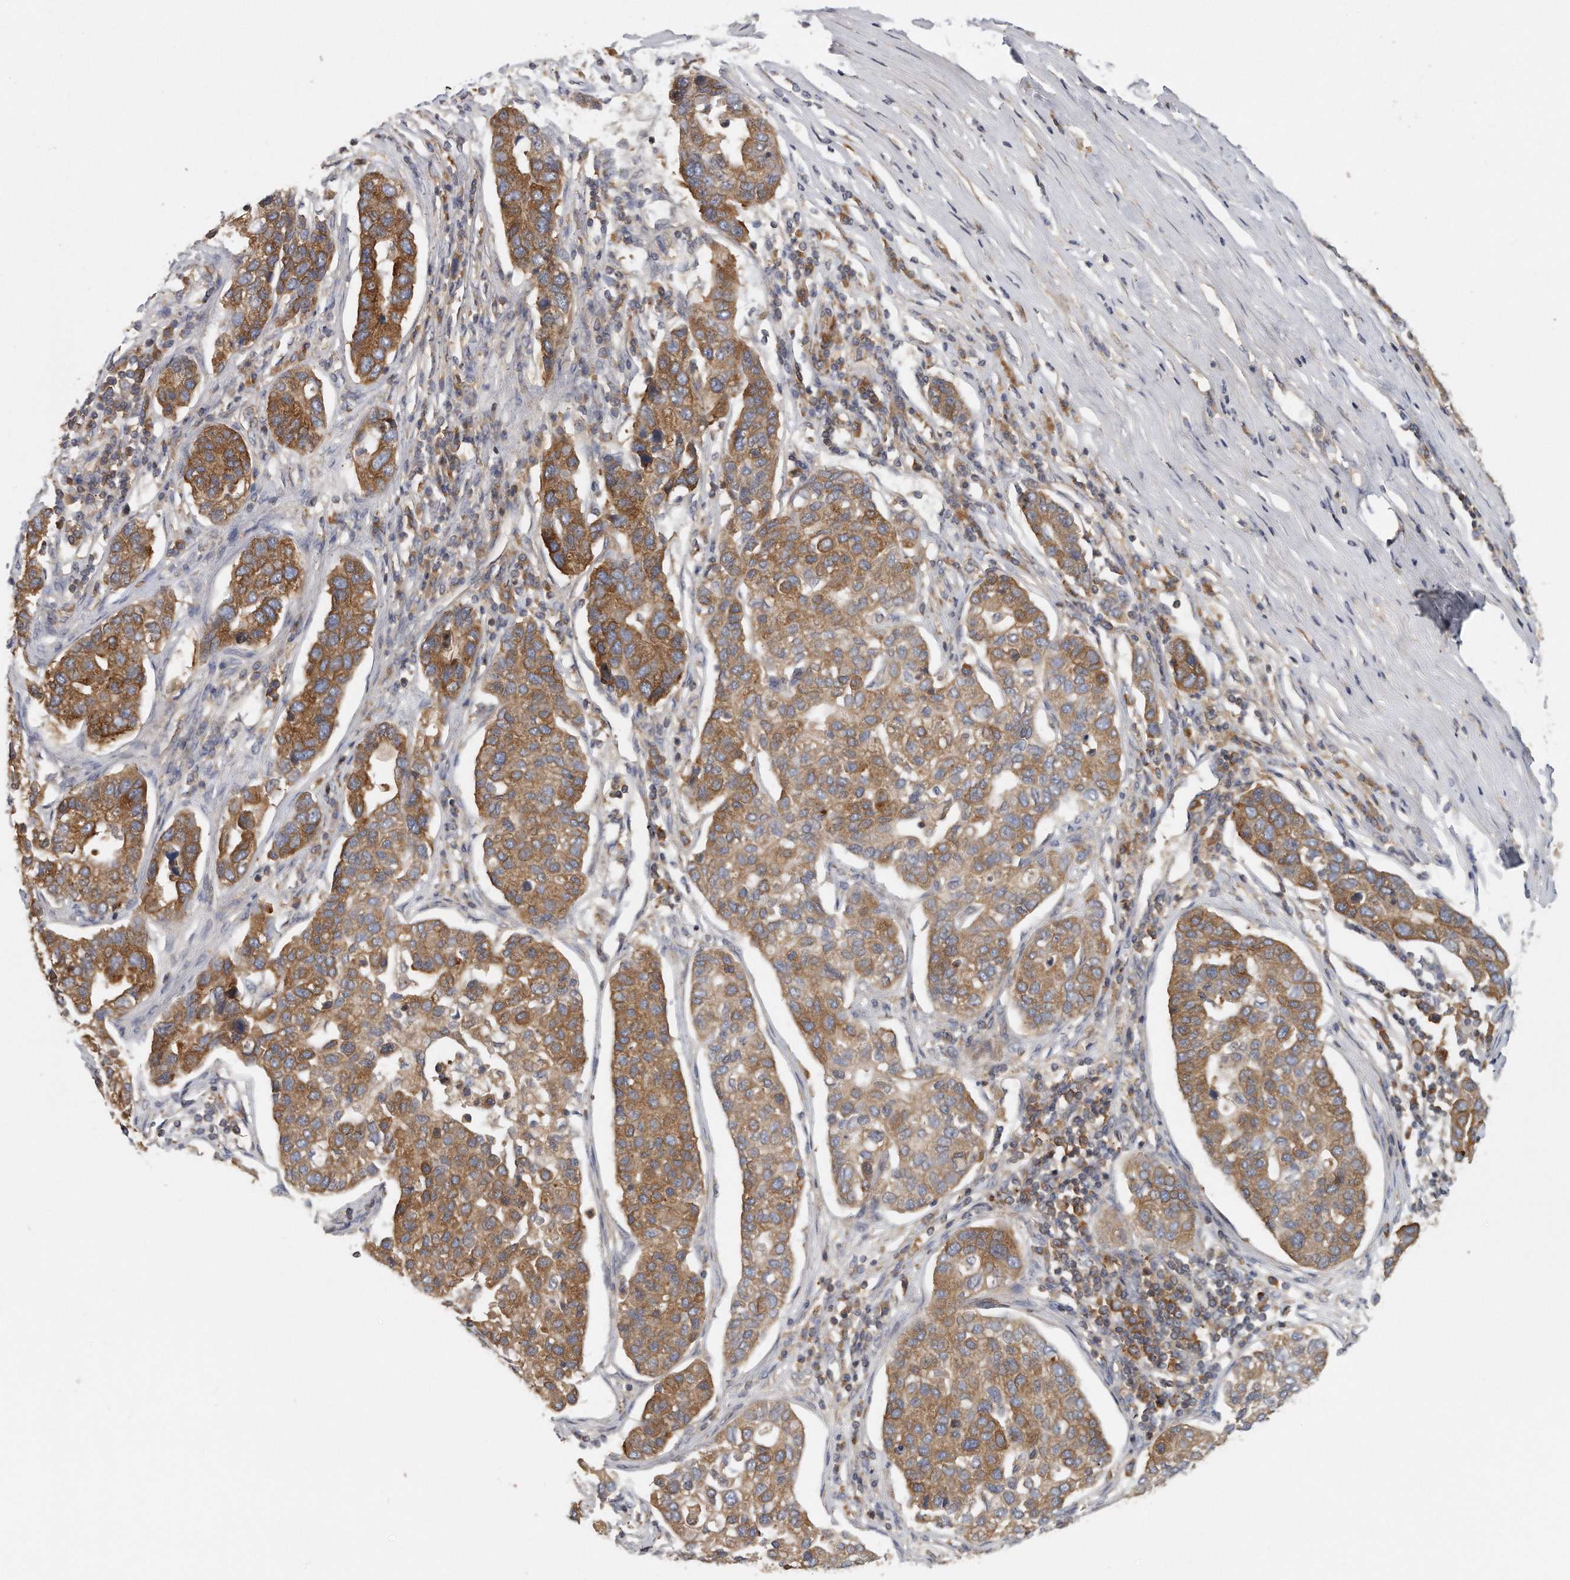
{"staining": {"intensity": "moderate", "quantity": ">75%", "location": "cytoplasmic/membranous"}, "tissue": "pancreatic cancer", "cell_type": "Tumor cells", "image_type": "cancer", "snomed": [{"axis": "morphology", "description": "Adenocarcinoma, NOS"}, {"axis": "topography", "description": "Pancreas"}], "caption": "Brown immunohistochemical staining in adenocarcinoma (pancreatic) shows moderate cytoplasmic/membranous expression in about >75% of tumor cells.", "gene": "EIF3I", "patient": {"sex": "female", "age": 61}}